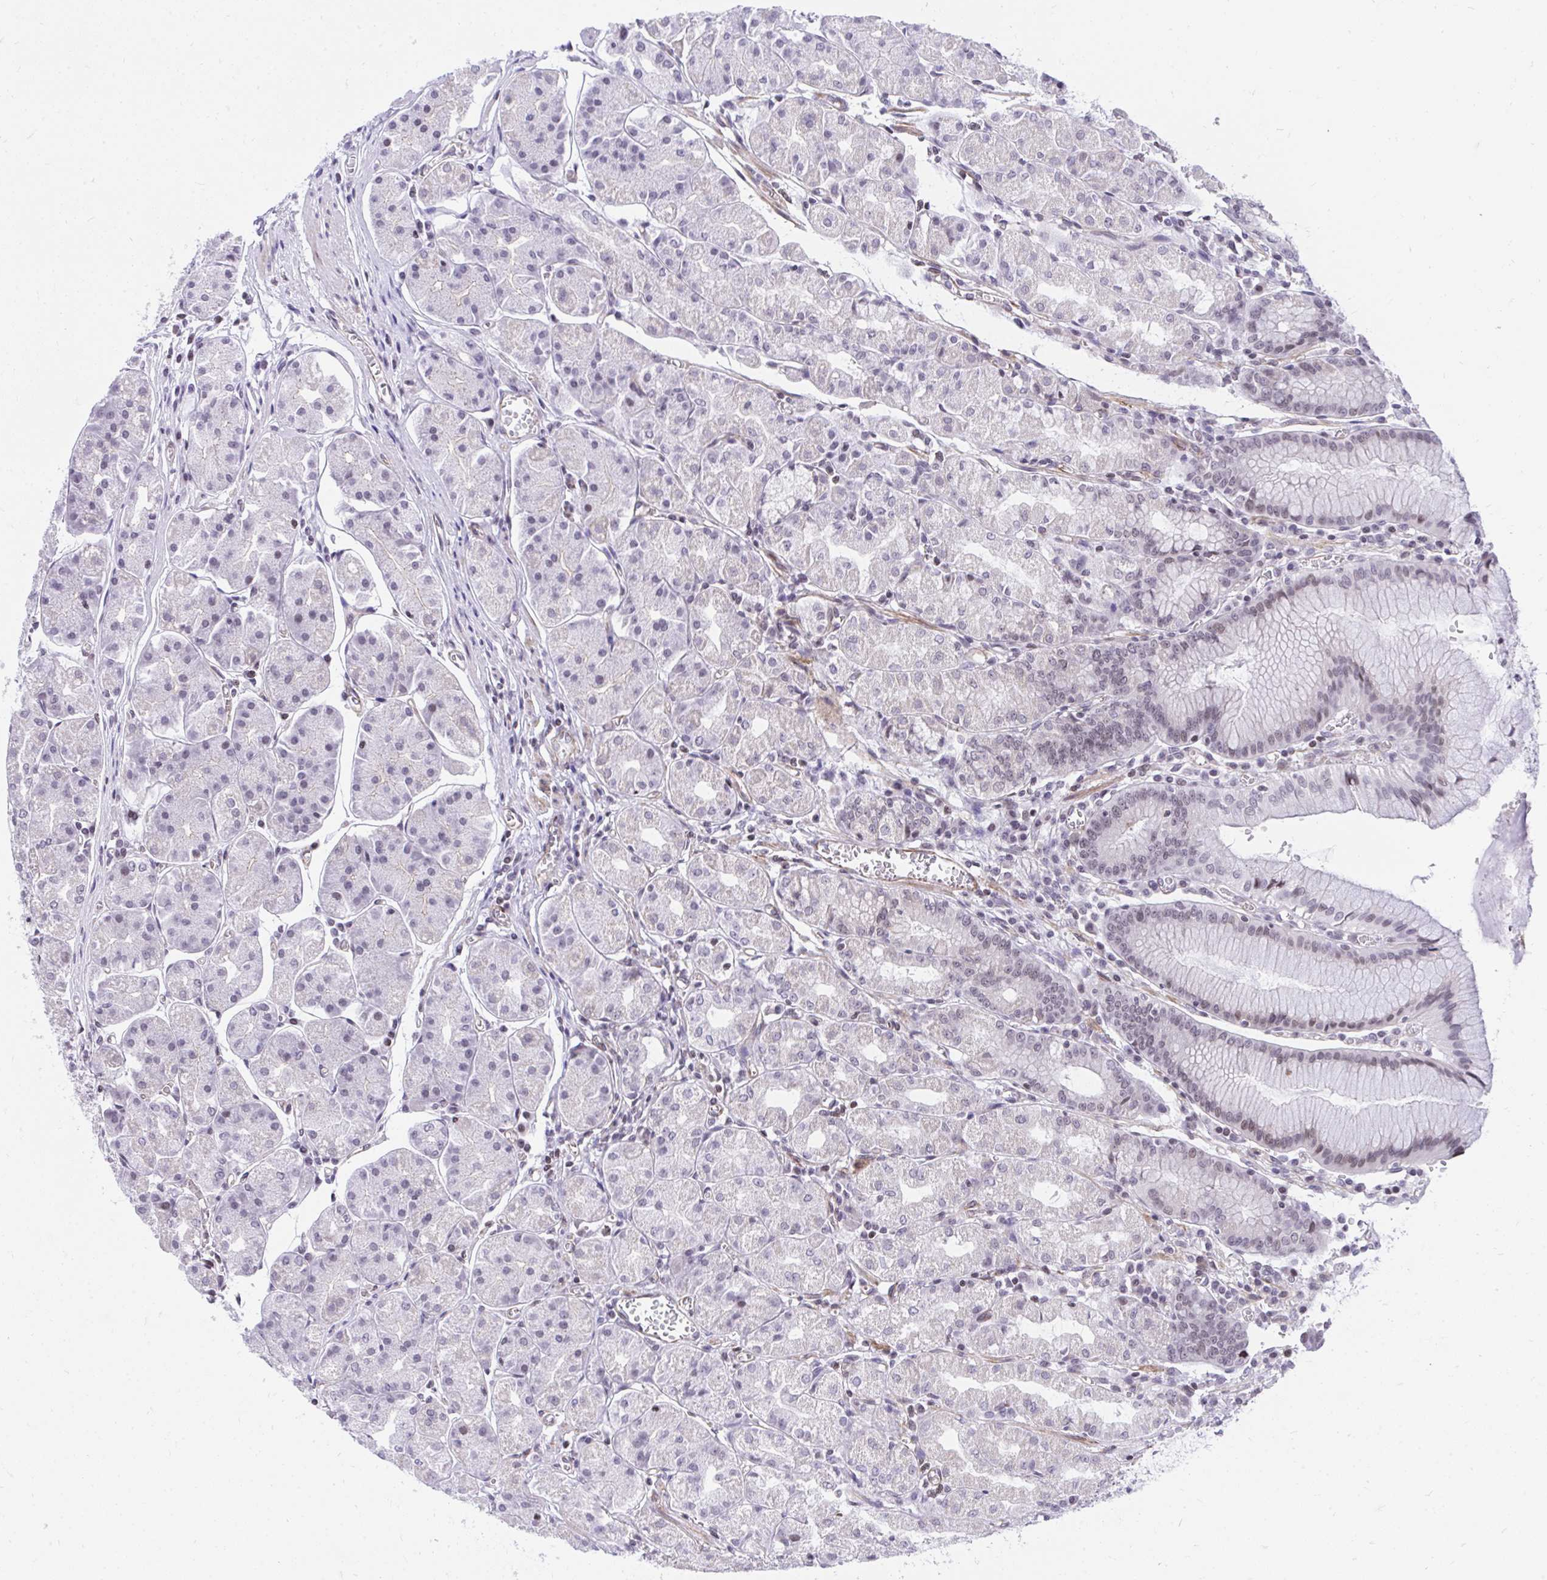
{"staining": {"intensity": "moderate", "quantity": "<25%", "location": "nuclear"}, "tissue": "stomach", "cell_type": "Glandular cells", "image_type": "normal", "snomed": [{"axis": "morphology", "description": "Normal tissue, NOS"}, {"axis": "topography", "description": "Stomach"}], "caption": "A brown stain shows moderate nuclear positivity of a protein in glandular cells of benign human stomach. (IHC, brightfield microscopy, high magnification).", "gene": "KCNN4", "patient": {"sex": "male", "age": 55}}